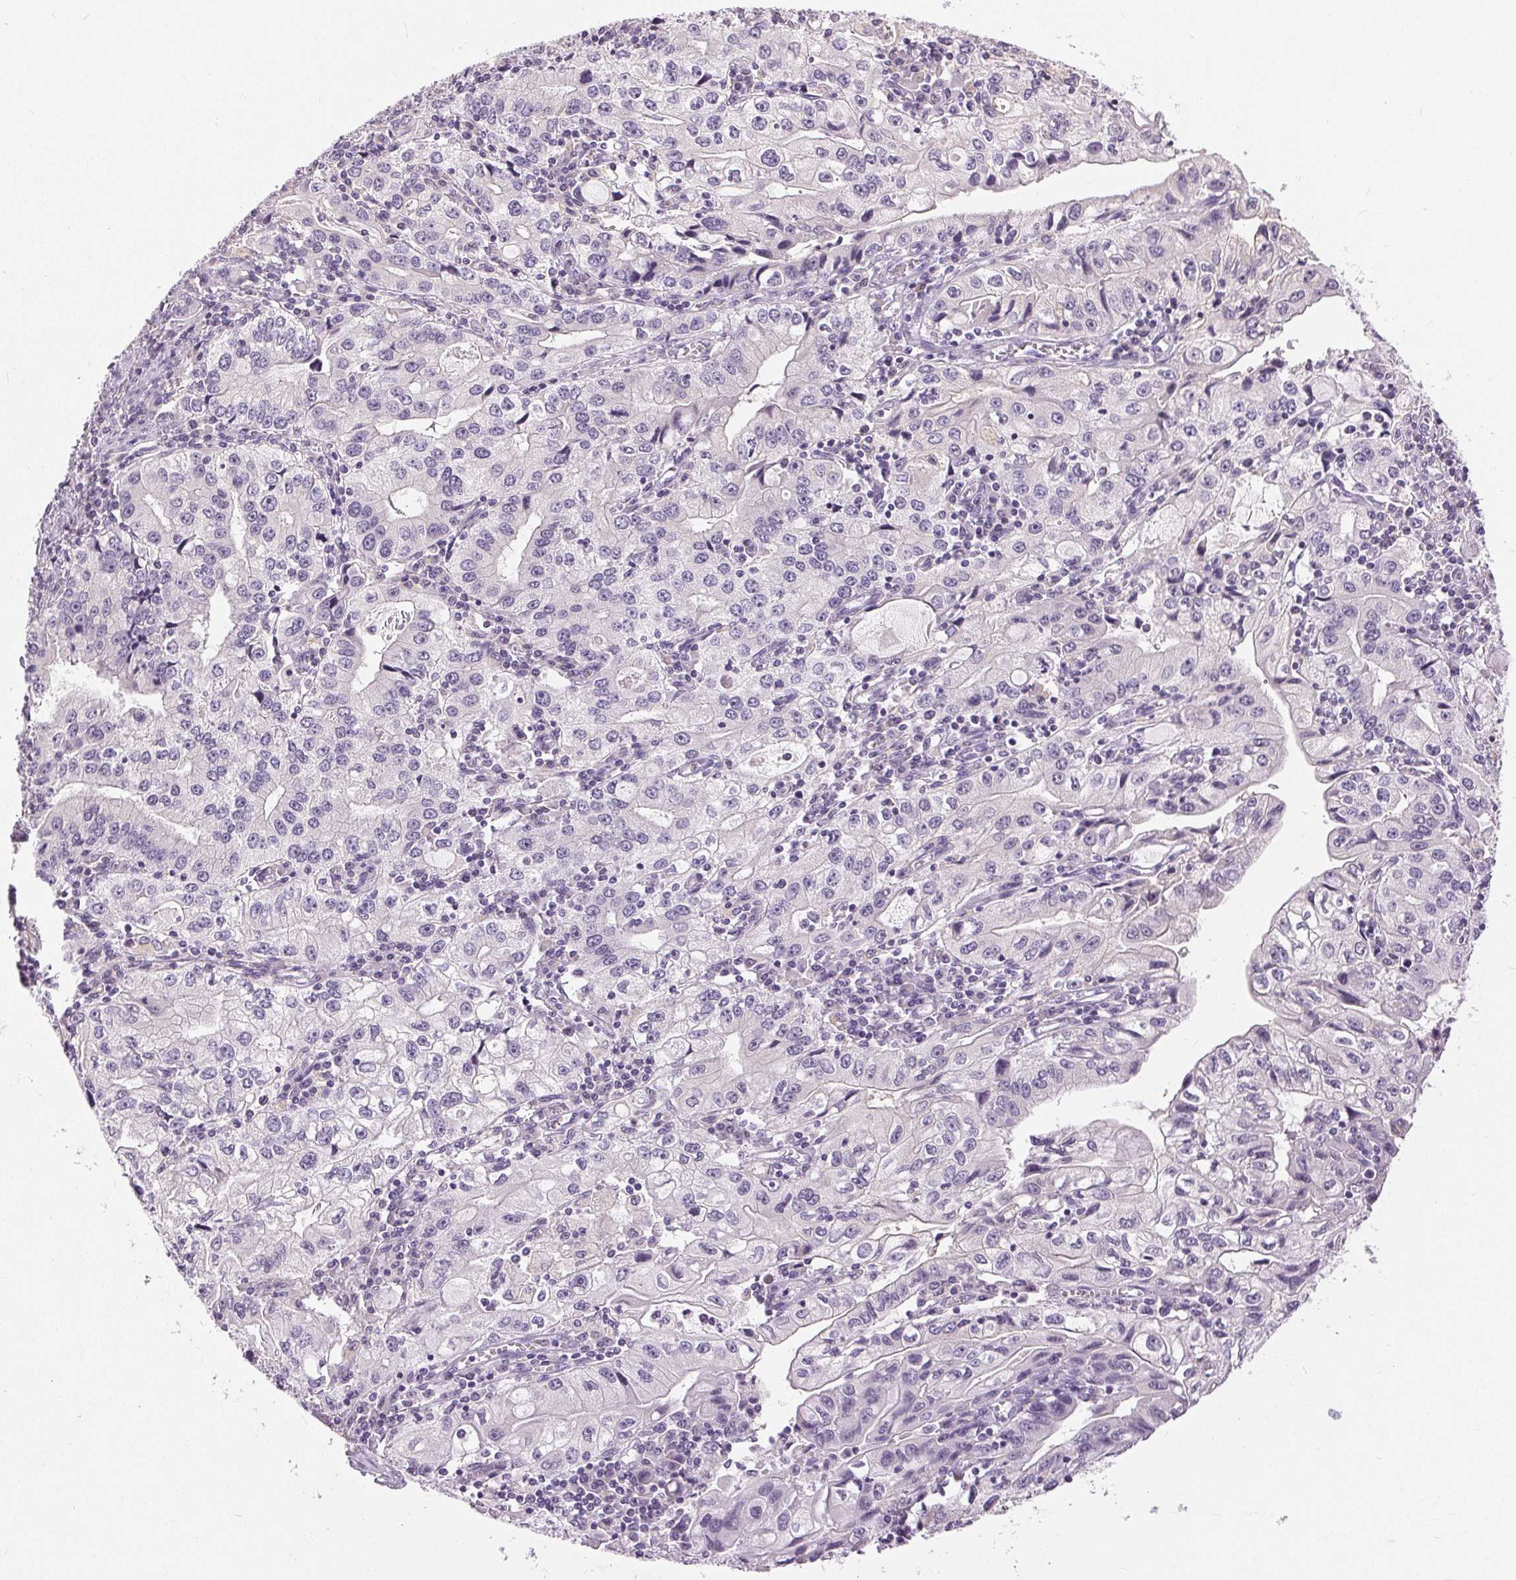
{"staining": {"intensity": "negative", "quantity": "none", "location": "none"}, "tissue": "stomach cancer", "cell_type": "Tumor cells", "image_type": "cancer", "snomed": [{"axis": "morphology", "description": "Adenocarcinoma, NOS"}, {"axis": "topography", "description": "Stomach, lower"}], "caption": "Tumor cells show no significant expression in stomach cancer.", "gene": "DSG3", "patient": {"sex": "female", "age": 72}}